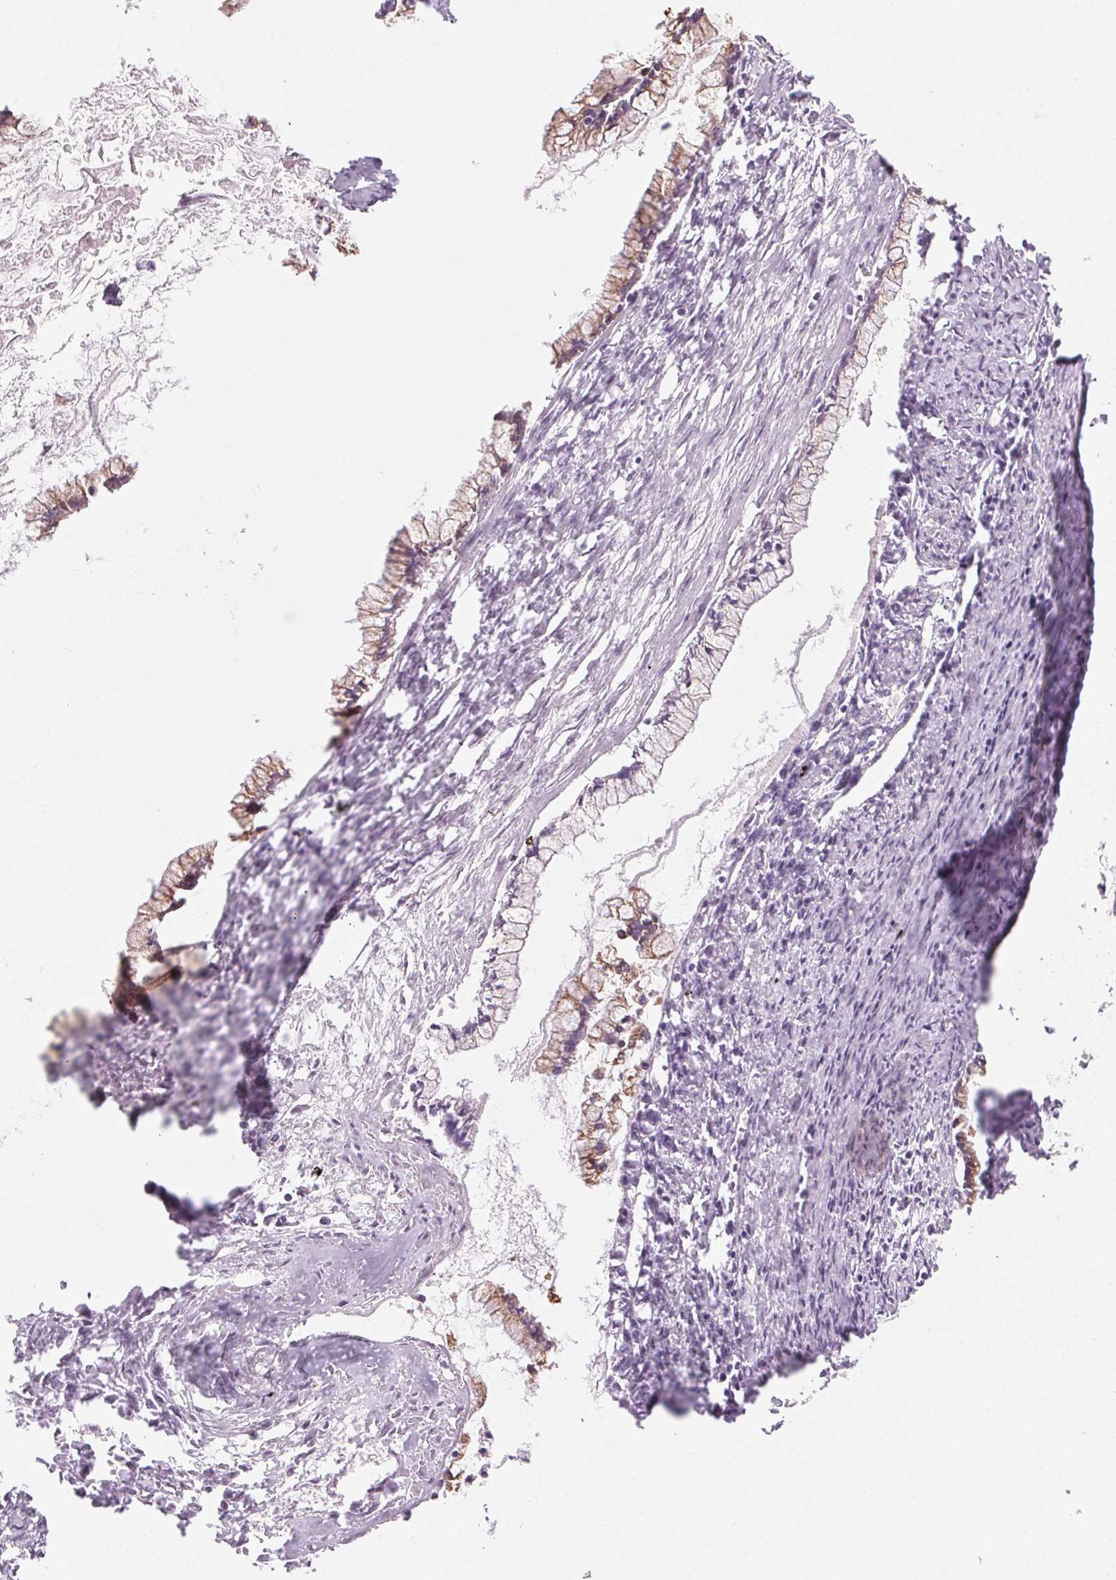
{"staining": {"intensity": "moderate", "quantity": "25%-75%", "location": "cytoplasmic/membranous"}, "tissue": "ovarian cancer", "cell_type": "Tumor cells", "image_type": "cancer", "snomed": [{"axis": "morphology", "description": "Cystadenocarcinoma, mucinous, NOS"}, {"axis": "topography", "description": "Ovary"}], "caption": "This is an image of immunohistochemistry (IHC) staining of ovarian mucinous cystadenocarcinoma, which shows moderate expression in the cytoplasmic/membranous of tumor cells.", "gene": "HHLA2", "patient": {"sex": "female", "age": 67}}